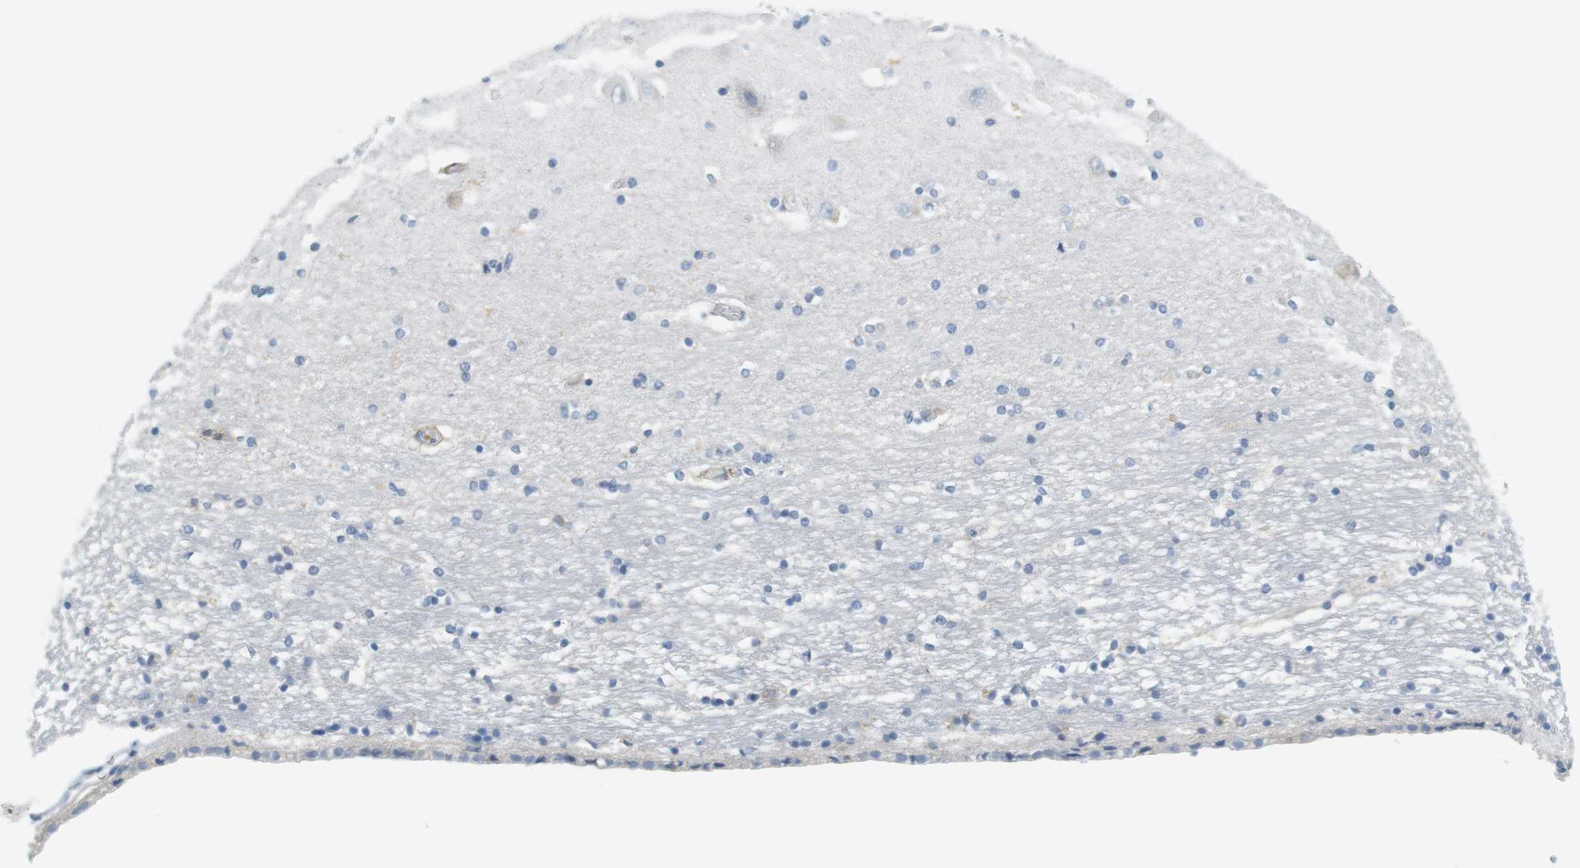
{"staining": {"intensity": "negative", "quantity": "none", "location": "none"}, "tissue": "hippocampus", "cell_type": "Glial cells", "image_type": "normal", "snomed": [{"axis": "morphology", "description": "Normal tissue, NOS"}, {"axis": "topography", "description": "Hippocampus"}], "caption": "The photomicrograph displays no significant expression in glial cells of hippocampus.", "gene": "F2R", "patient": {"sex": "female", "age": 54}}